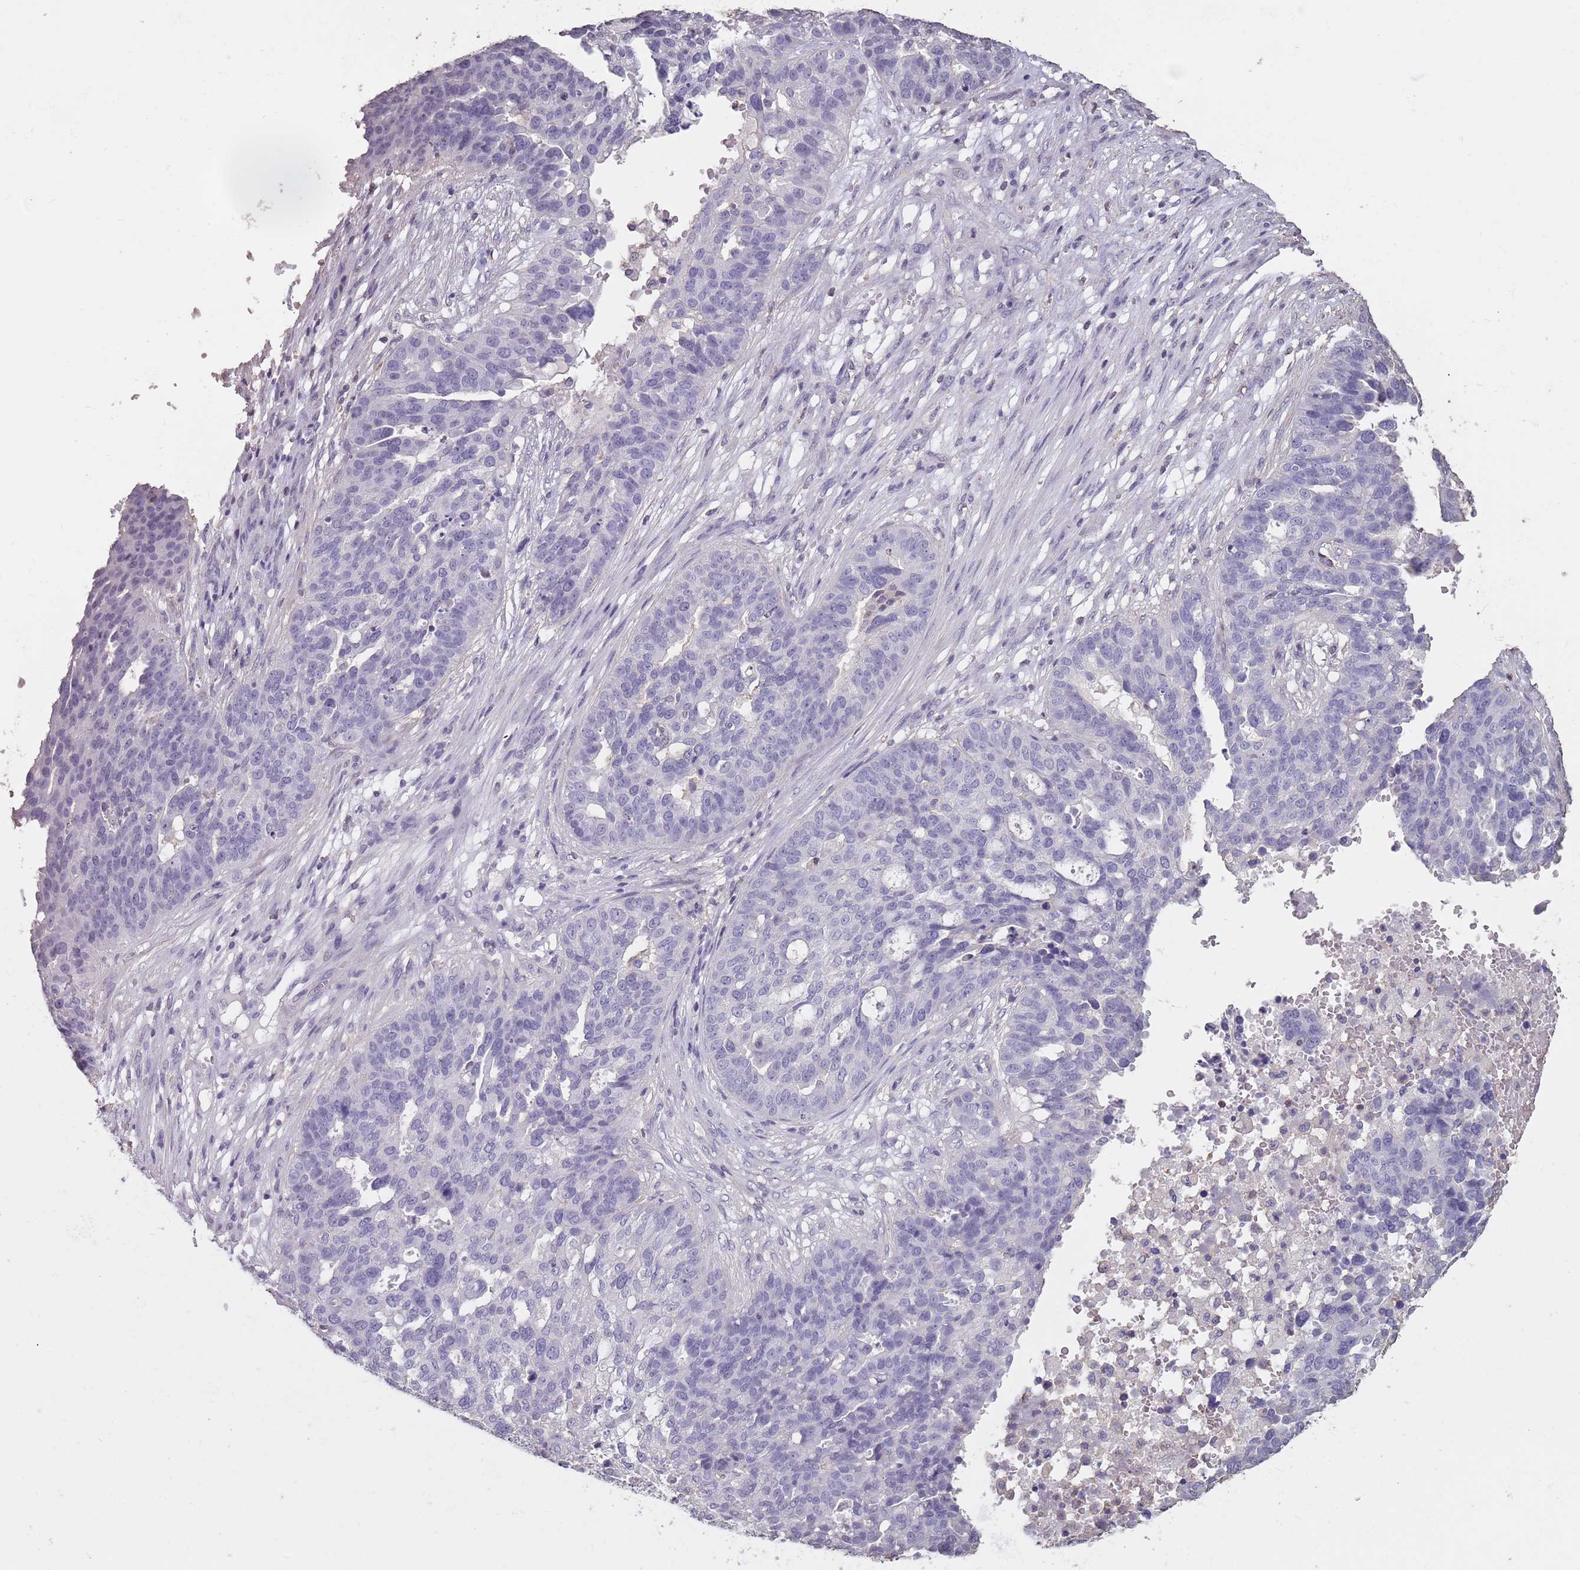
{"staining": {"intensity": "negative", "quantity": "none", "location": "none"}, "tissue": "ovarian cancer", "cell_type": "Tumor cells", "image_type": "cancer", "snomed": [{"axis": "morphology", "description": "Cystadenocarcinoma, serous, NOS"}, {"axis": "topography", "description": "Ovary"}], "caption": "Immunohistochemistry image of human serous cystadenocarcinoma (ovarian) stained for a protein (brown), which shows no staining in tumor cells. Brightfield microscopy of immunohistochemistry (IHC) stained with DAB (brown) and hematoxylin (blue), captured at high magnification.", "gene": "SUN5", "patient": {"sex": "female", "age": 59}}